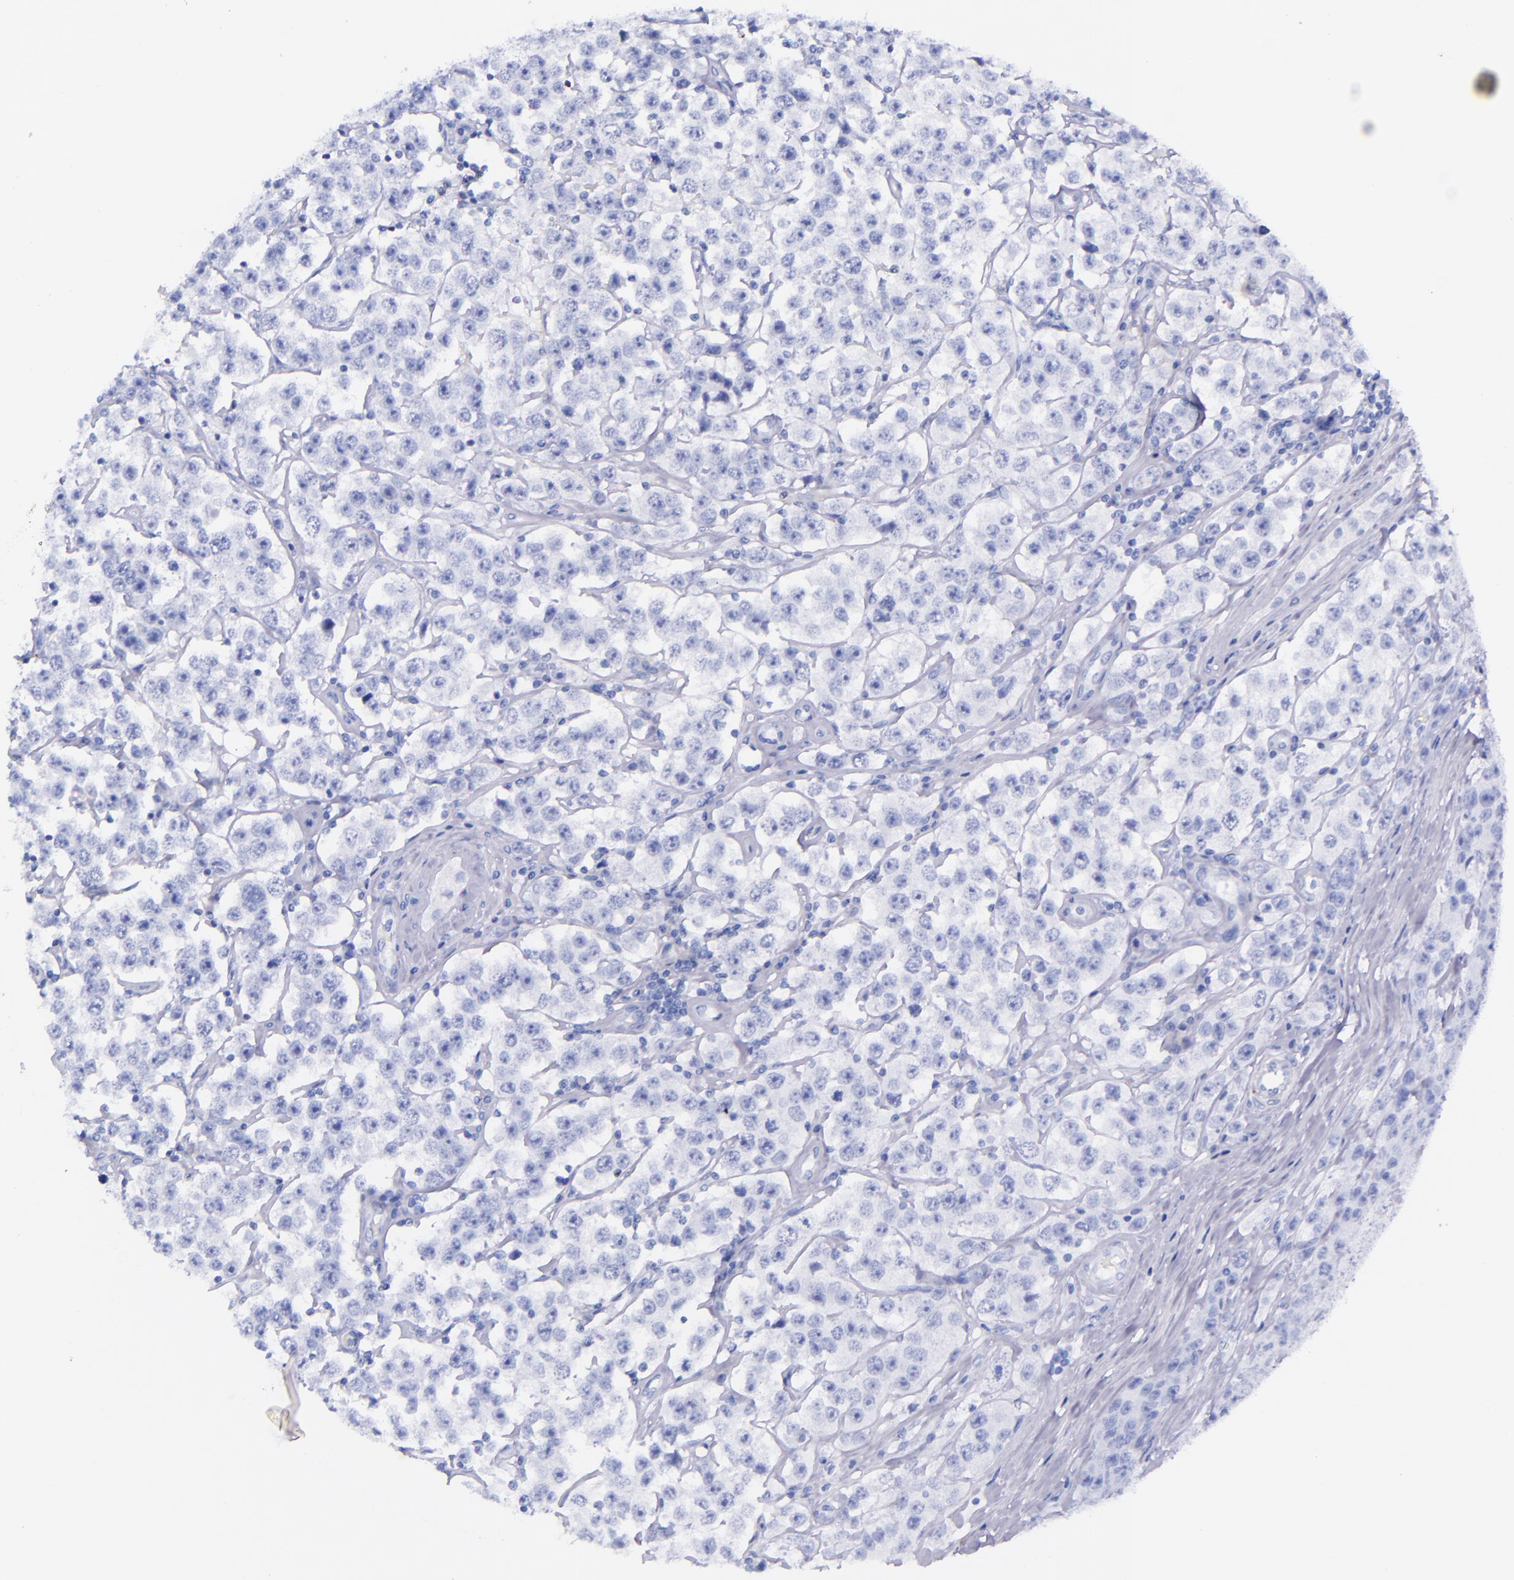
{"staining": {"intensity": "negative", "quantity": "none", "location": "none"}, "tissue": "testis cancer", "cell_type": "Tumor cells", "image_type": "cancer", "snomed": [{"axis": "morphology", "description": "Seminoma, NOS"}, {"axis": "topography", "description": "Testis"}], "caption": "A histopathology image of testis seminoma stained for a protein shows no brown staining in tumor cells.", "gene": "LAG3", "patient": {"sex": "male", "age": 52}}